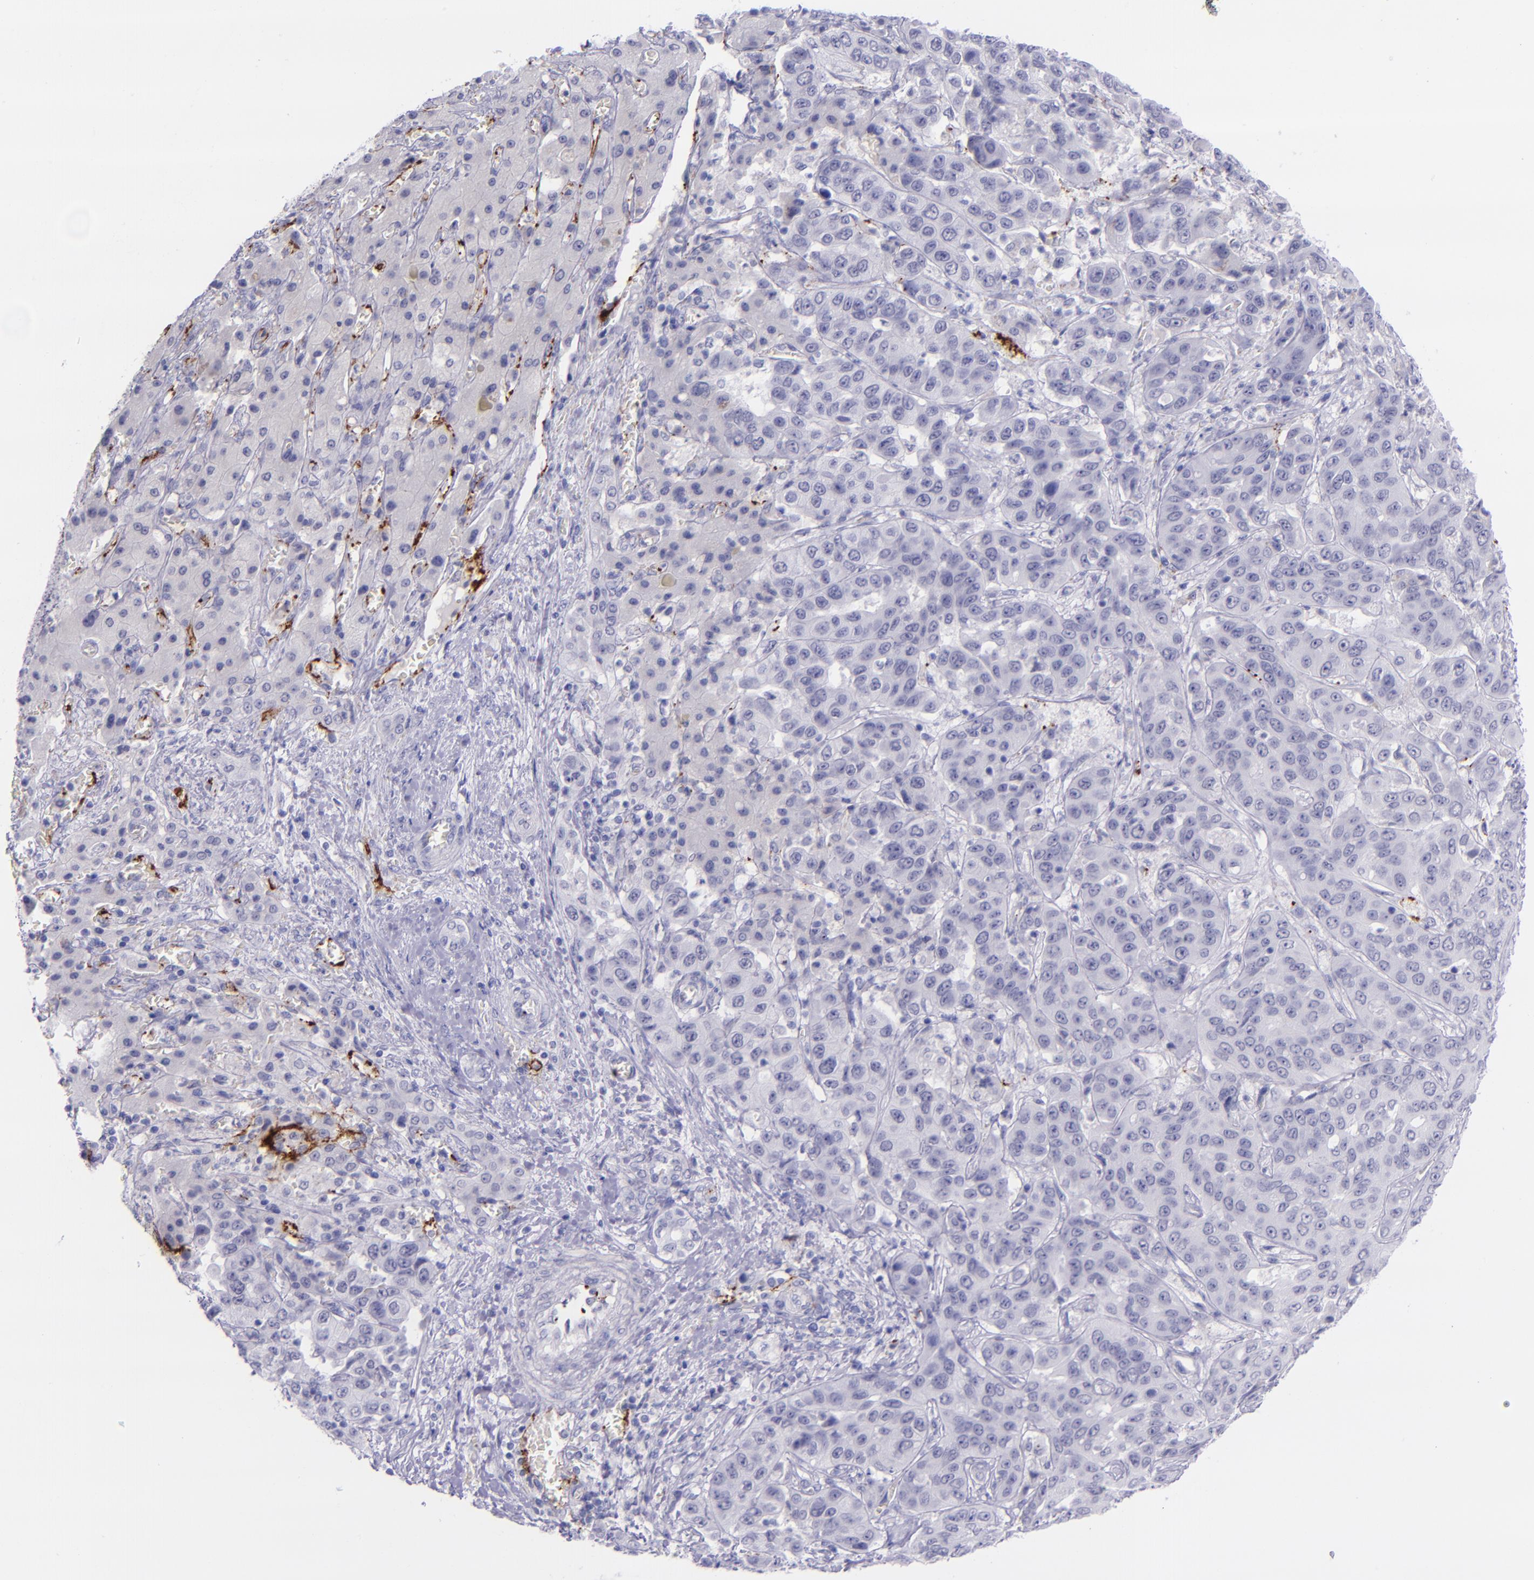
{"staining": {"intensity": "negative", "quantity": "none", "location": "none"}, "tissue": "liver cancer", "cell_type": "Tumor cells", "image_type": "cancer", "snomed": [{"axis": "morphology", "description": "Cholangiocarcinoma"}, {"axis": "topography", "description": "Liver"}], "caption": "This is an immunohistochemistry micrograph of liver cholangiocarcinoma. There is no positivity in tumor cells.", "gene": "SELE", "patient": {"sex": "female", "age": 52}}